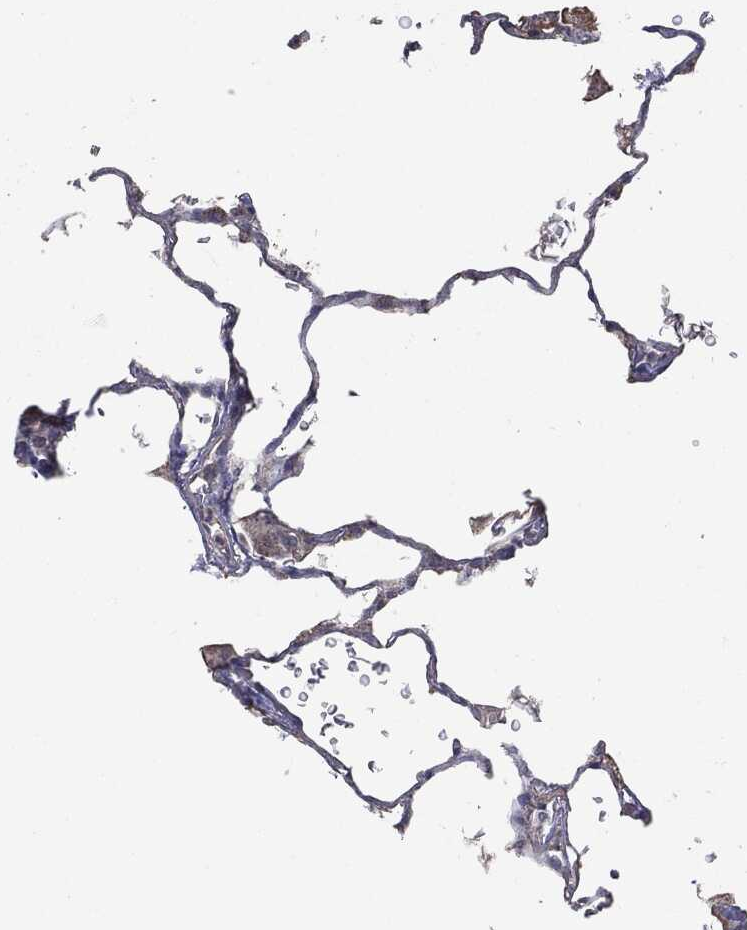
{"staining": {"intensity": "negative", "quantity": "none", "location": "none"}, "tissue": "lung", "cell_type": "Alveolar cells", "image_type": "normal", "snomed": [{"axis": "morphology", "description": "Normal tissue, NOS"}, {"axis": "morphology", "description": "Adenocarcinoma, metastatic, NOS"}, {"axis": "topography", "description": "Lung"}], "caption": "DAB (3,3'-diaminobenzidine) immunohistochemical staining of unremarkable human lung demonstrates no significant expression in alveolar cells. The staining was performed using DAB to visualize the protein expression in brown, while the nuclei were stained in blue with hematoxylin (Magnification: 20x).", "gene": "MTOR", "patient": {"sex": "male", "age": 45}}